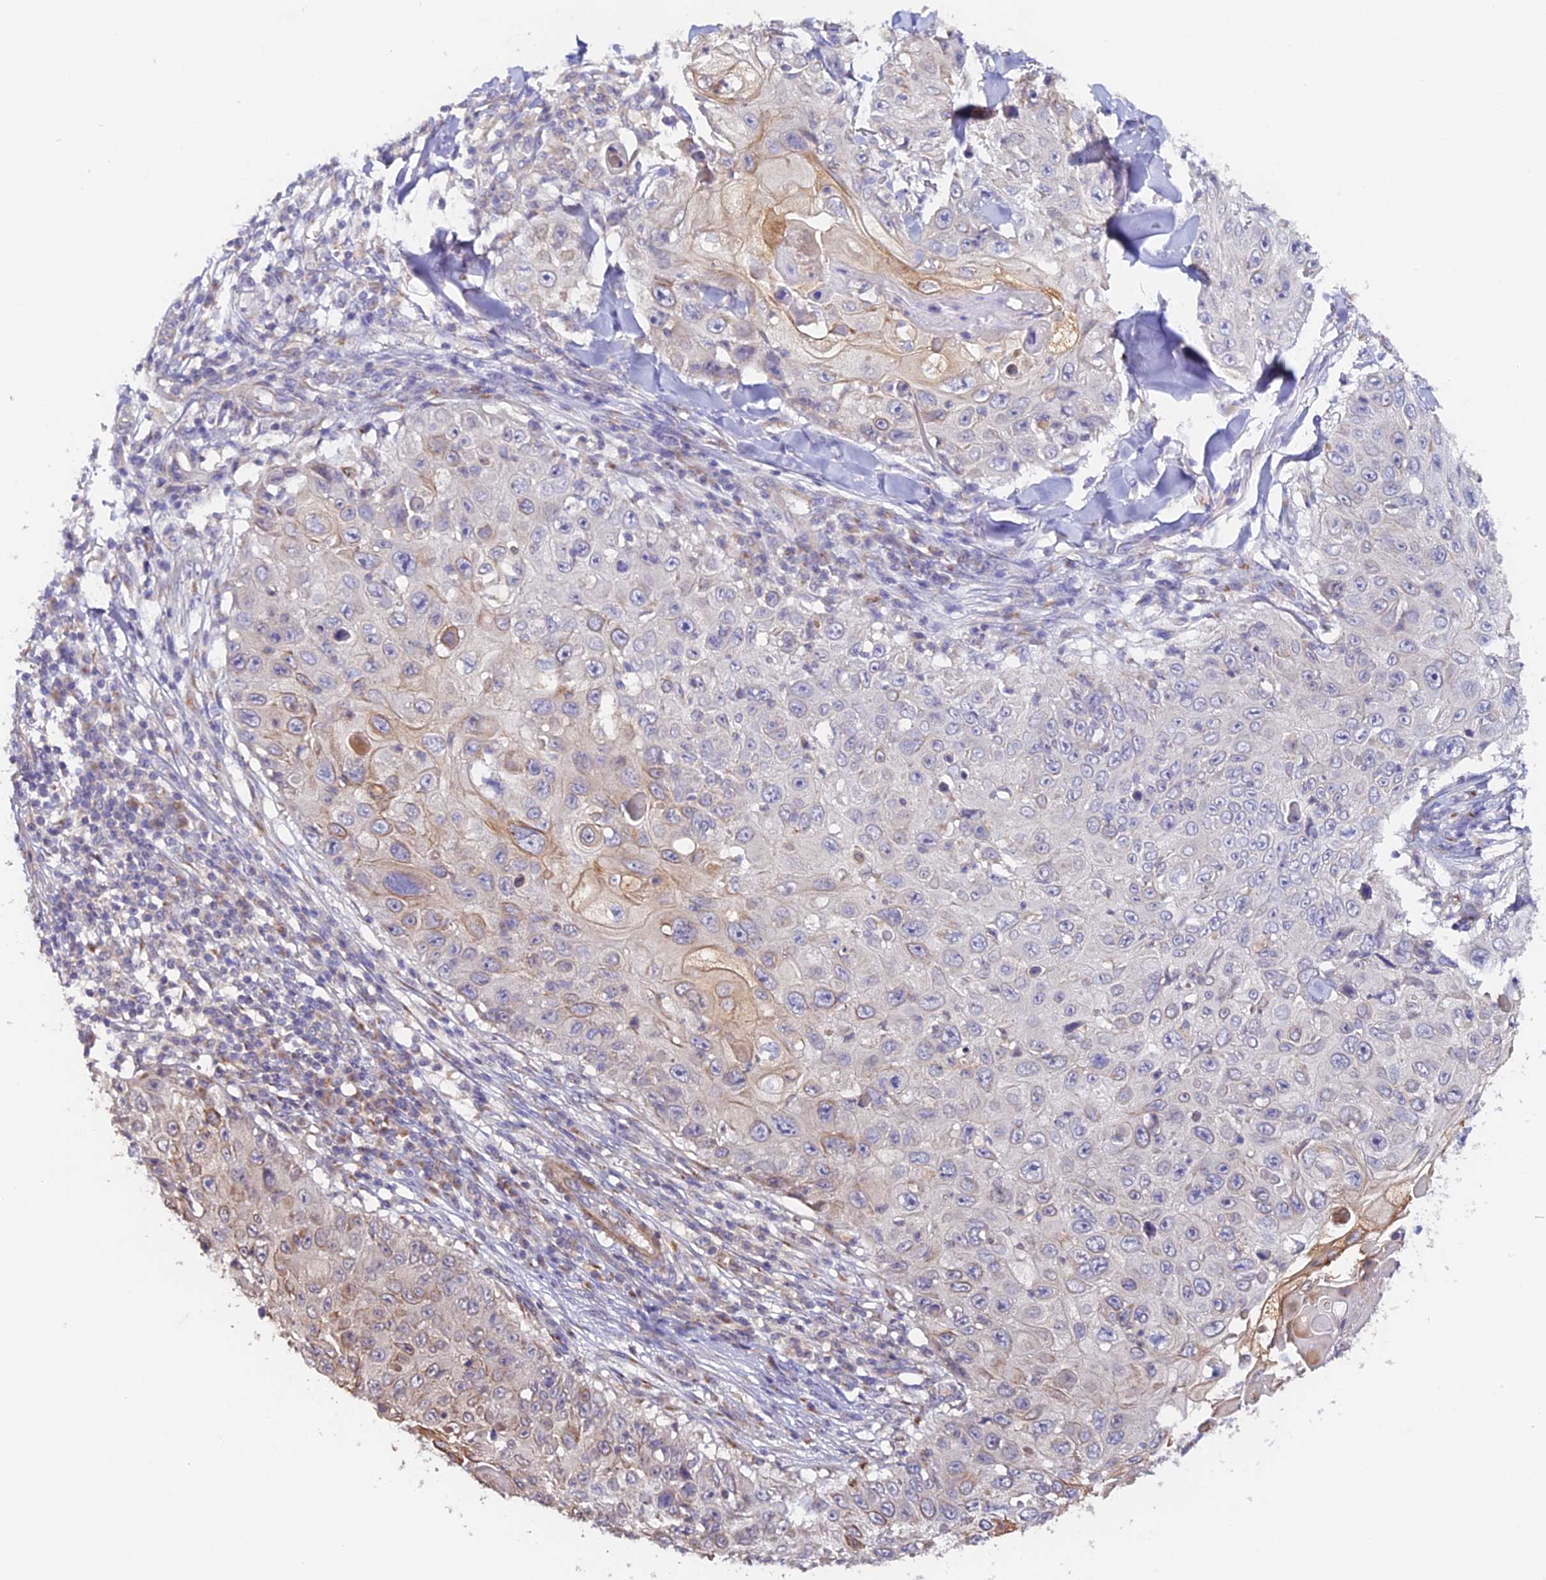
{"staining": {"intensity": "weak", "quantity": "<25%", "location": "cytoplasmic/membranous"}, "tissue": "skin cancer", "cell_type": "Tumor cells", "image_type": "cancer", "snomed": [{"axis": "morphology", "description": "Squamous cell carcinoma, NOS"}, {"axis": "topography", "description": "Skin"}], "caption": "Tumor cells are negative for brown protein staining in squamous cell carcinoma (skin).", "gene": "TANGO6", "patient": {"sex": "male", "age": 86}}